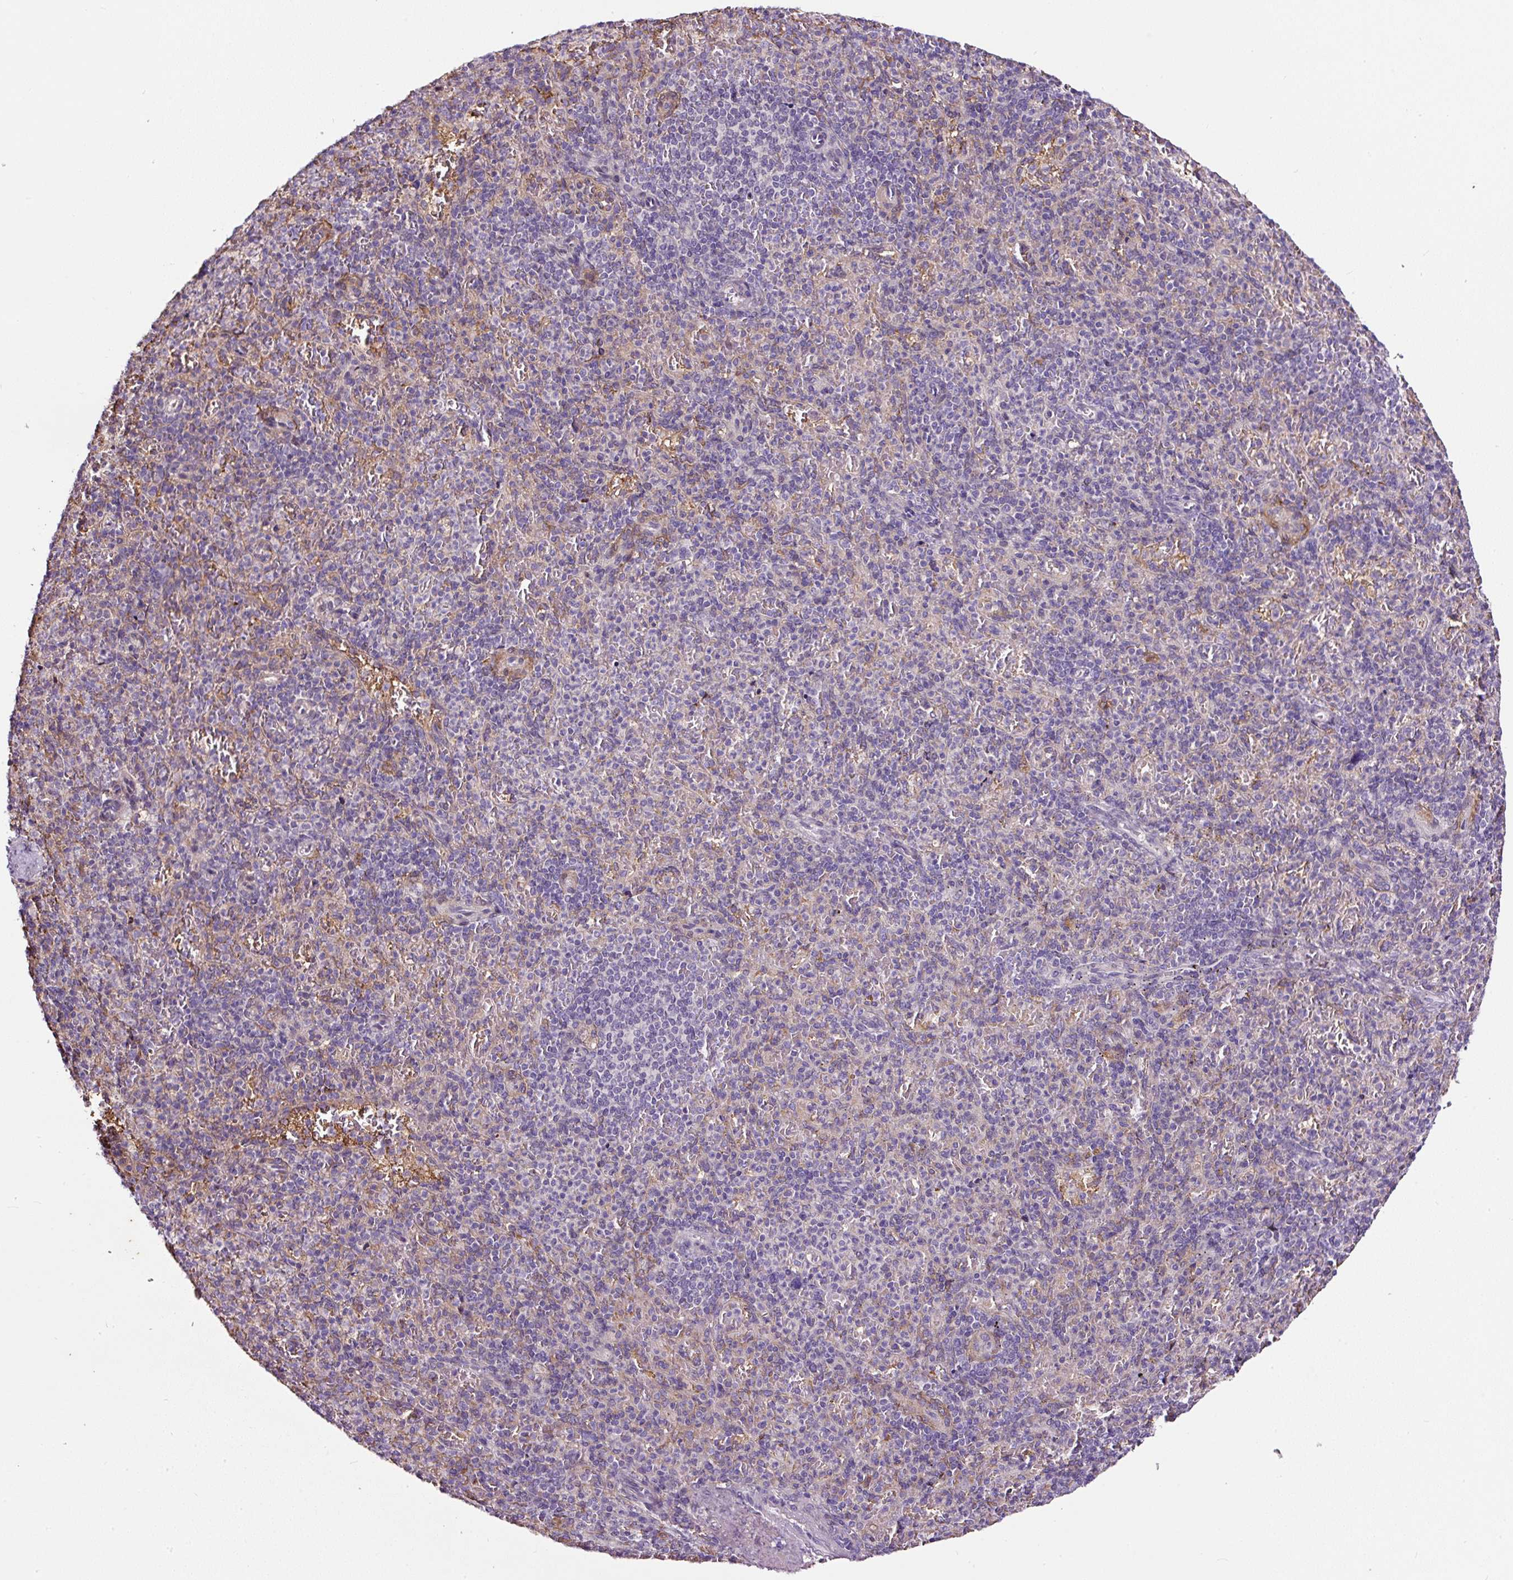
{"staining": {"intensity": "negative", "quantity": "none", "location": "none"}, "tissue": "spleen", "cell_type": "Cells in red pulp", "image_type": "normal", "snomed": [{"axis": "morphology", "description": "Normal tissue, NOS"}, {"axis": "topography", "description": "Spleen"}], "caption": "Human spleen stained for a protein using IHC reveals no staining in cells in red pulp.", "gene": "LRRC24", "patient": {"sex": "female", "age": 74}}